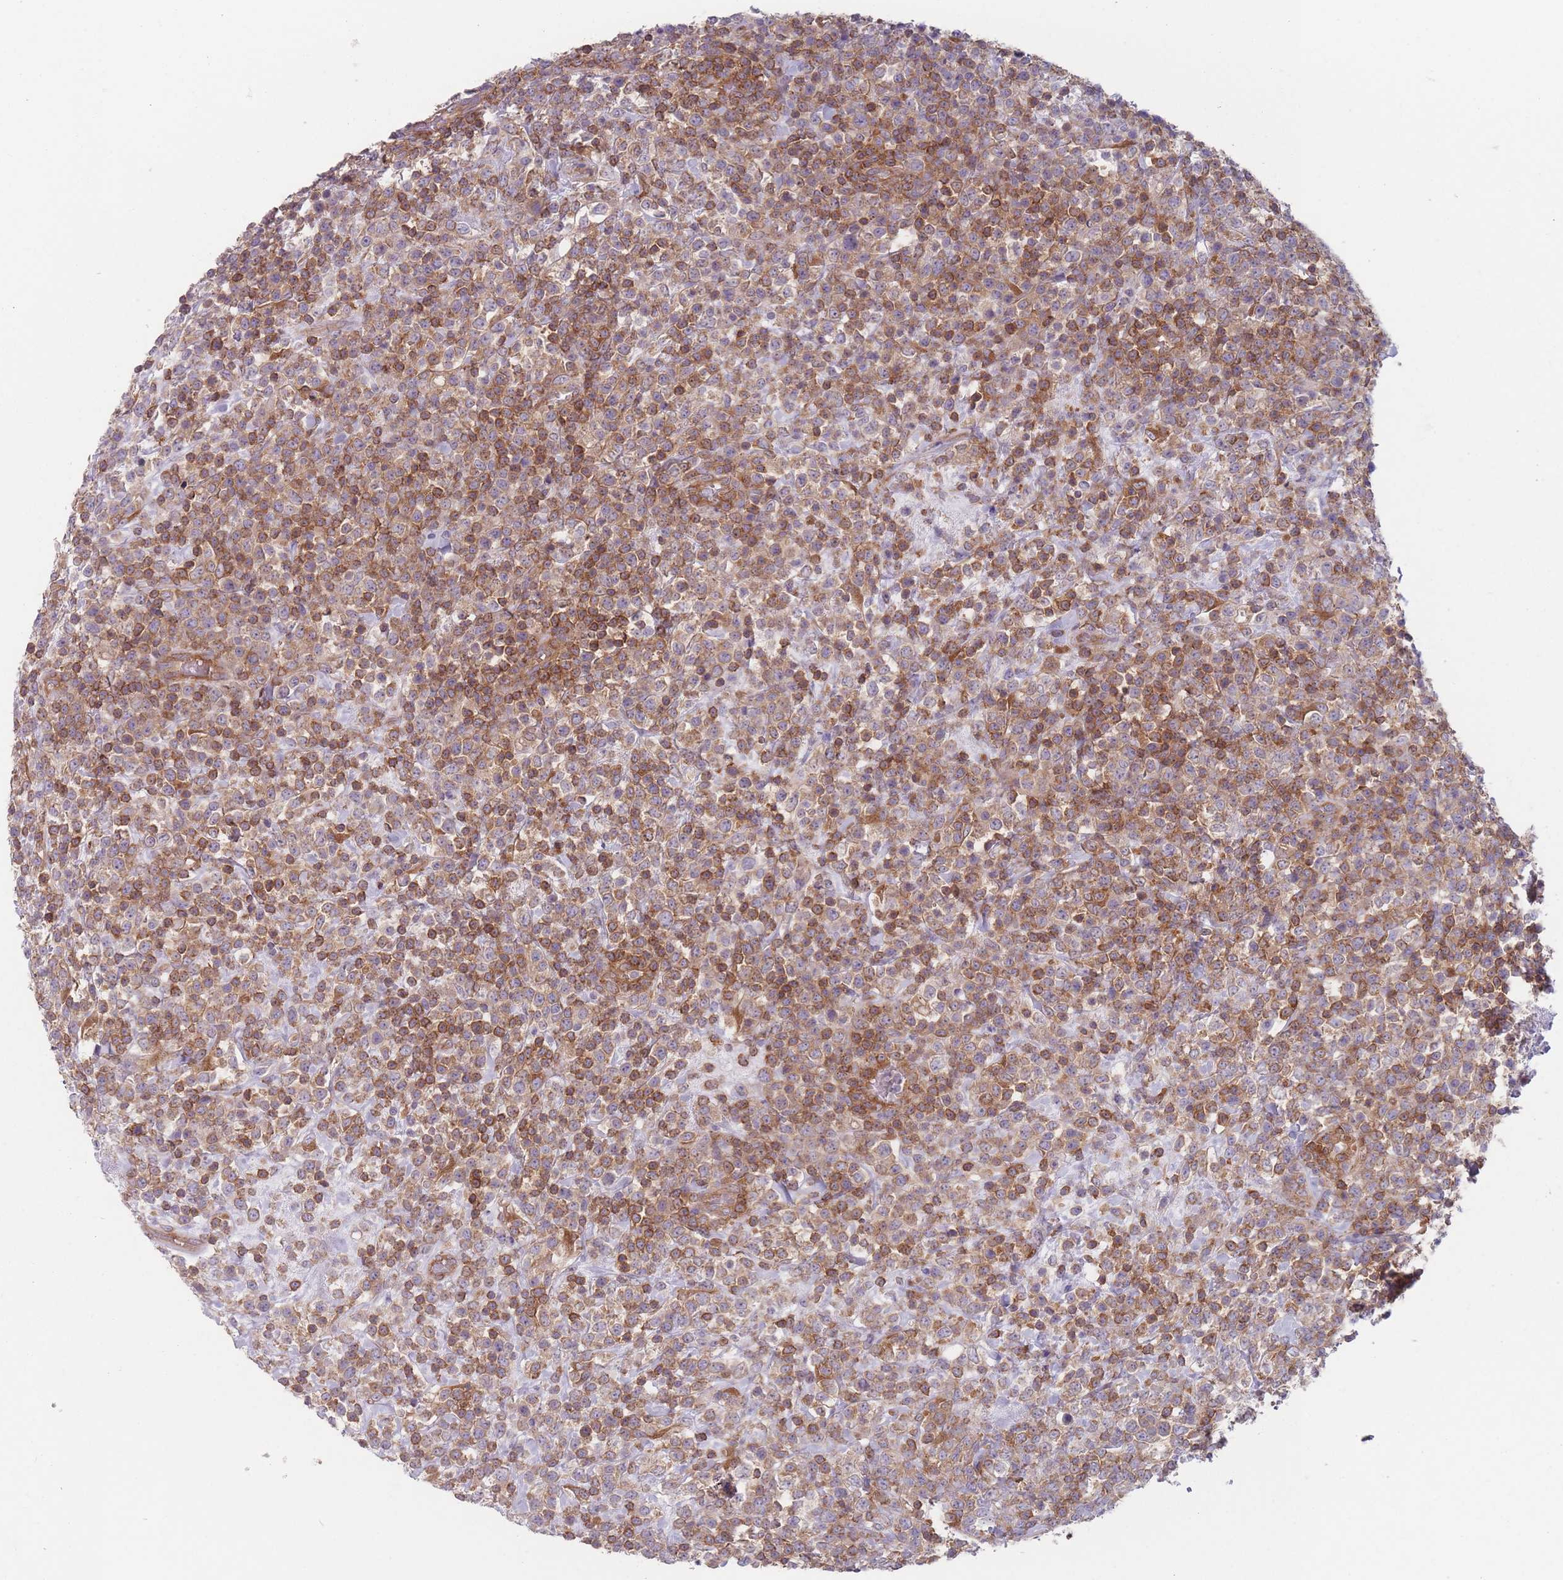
{"staining": {"intensity": "strong", "quantity": "25%-75%", "location": "cytoplasmic/membranous"}, "tissue": "lymphoma", "cell_type": "Tumor cells", "image_type": "cancer", "snomed": [{"axis": "morphology", "description": "Malignant lymphoma, non-Hodgkin's type, High grade"}, {"axis": "topography", "description": "Colon"}], "caption": "Lymphoma stained with a protein marker exhibits strong staining in tumor cells.", "gene": "HSBP1L1", "patient": {"sex": "female", "age": 53}}